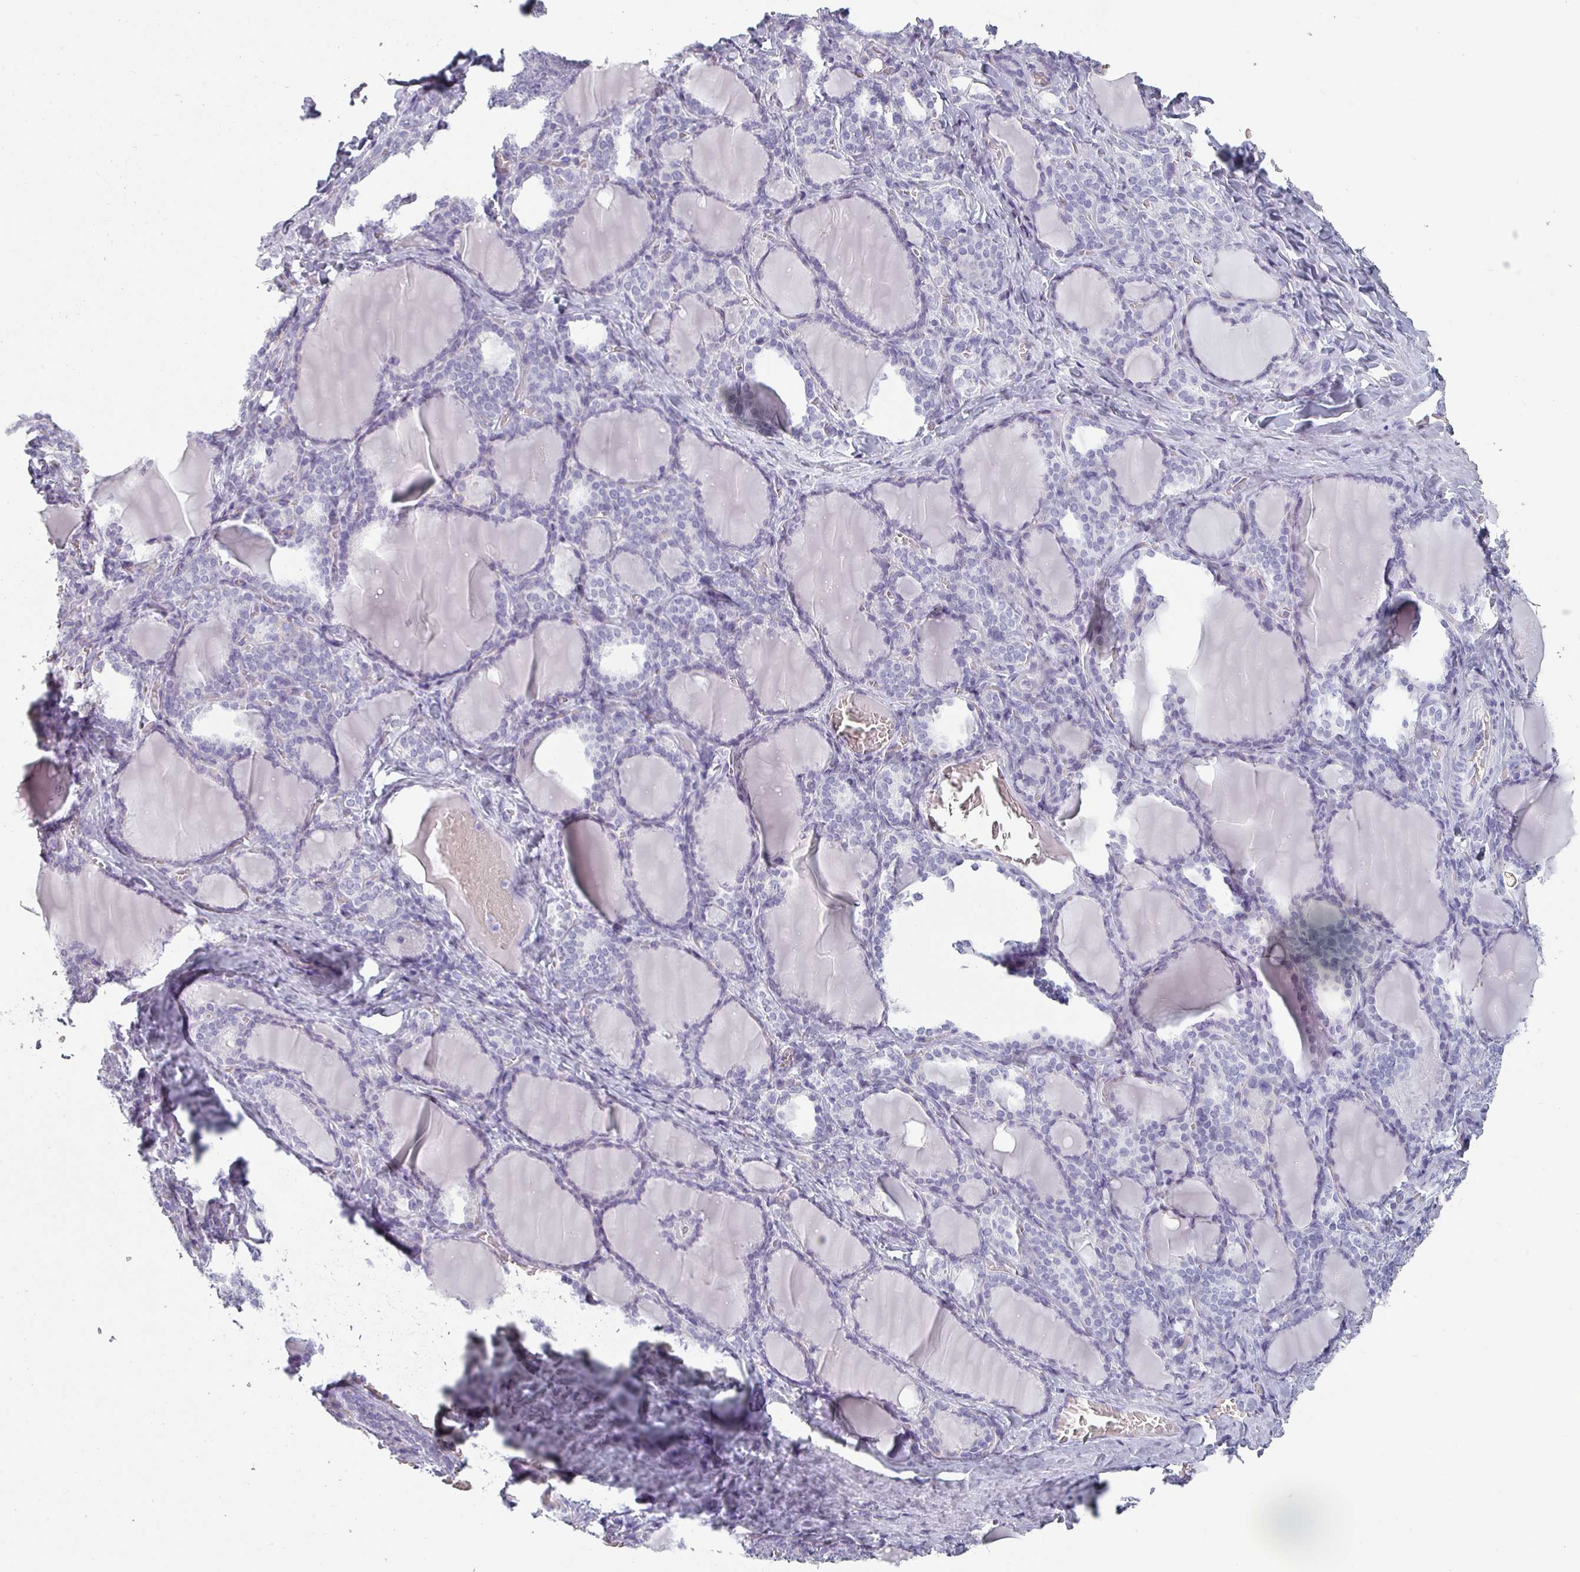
{"staining": {"intensity": "negative", "quantity": "none", "location": "none"}, "tissue": "thyroid gland", "cell_type": "Glandular cells", "image_type": "normal", "snomed": [{"axis": "morphology", "description": "Normal tissue, NOS"}, {"axis": "topography", "description": "Thyroid gland"}], "caption": "Image shows no protein positivity in glandular cells of unremarkable thyroid gland. (DAB IHC with hematoxylin counter stain).", "gene": "SFTPA1", "patient": {"sex": "female", "age": 31}}